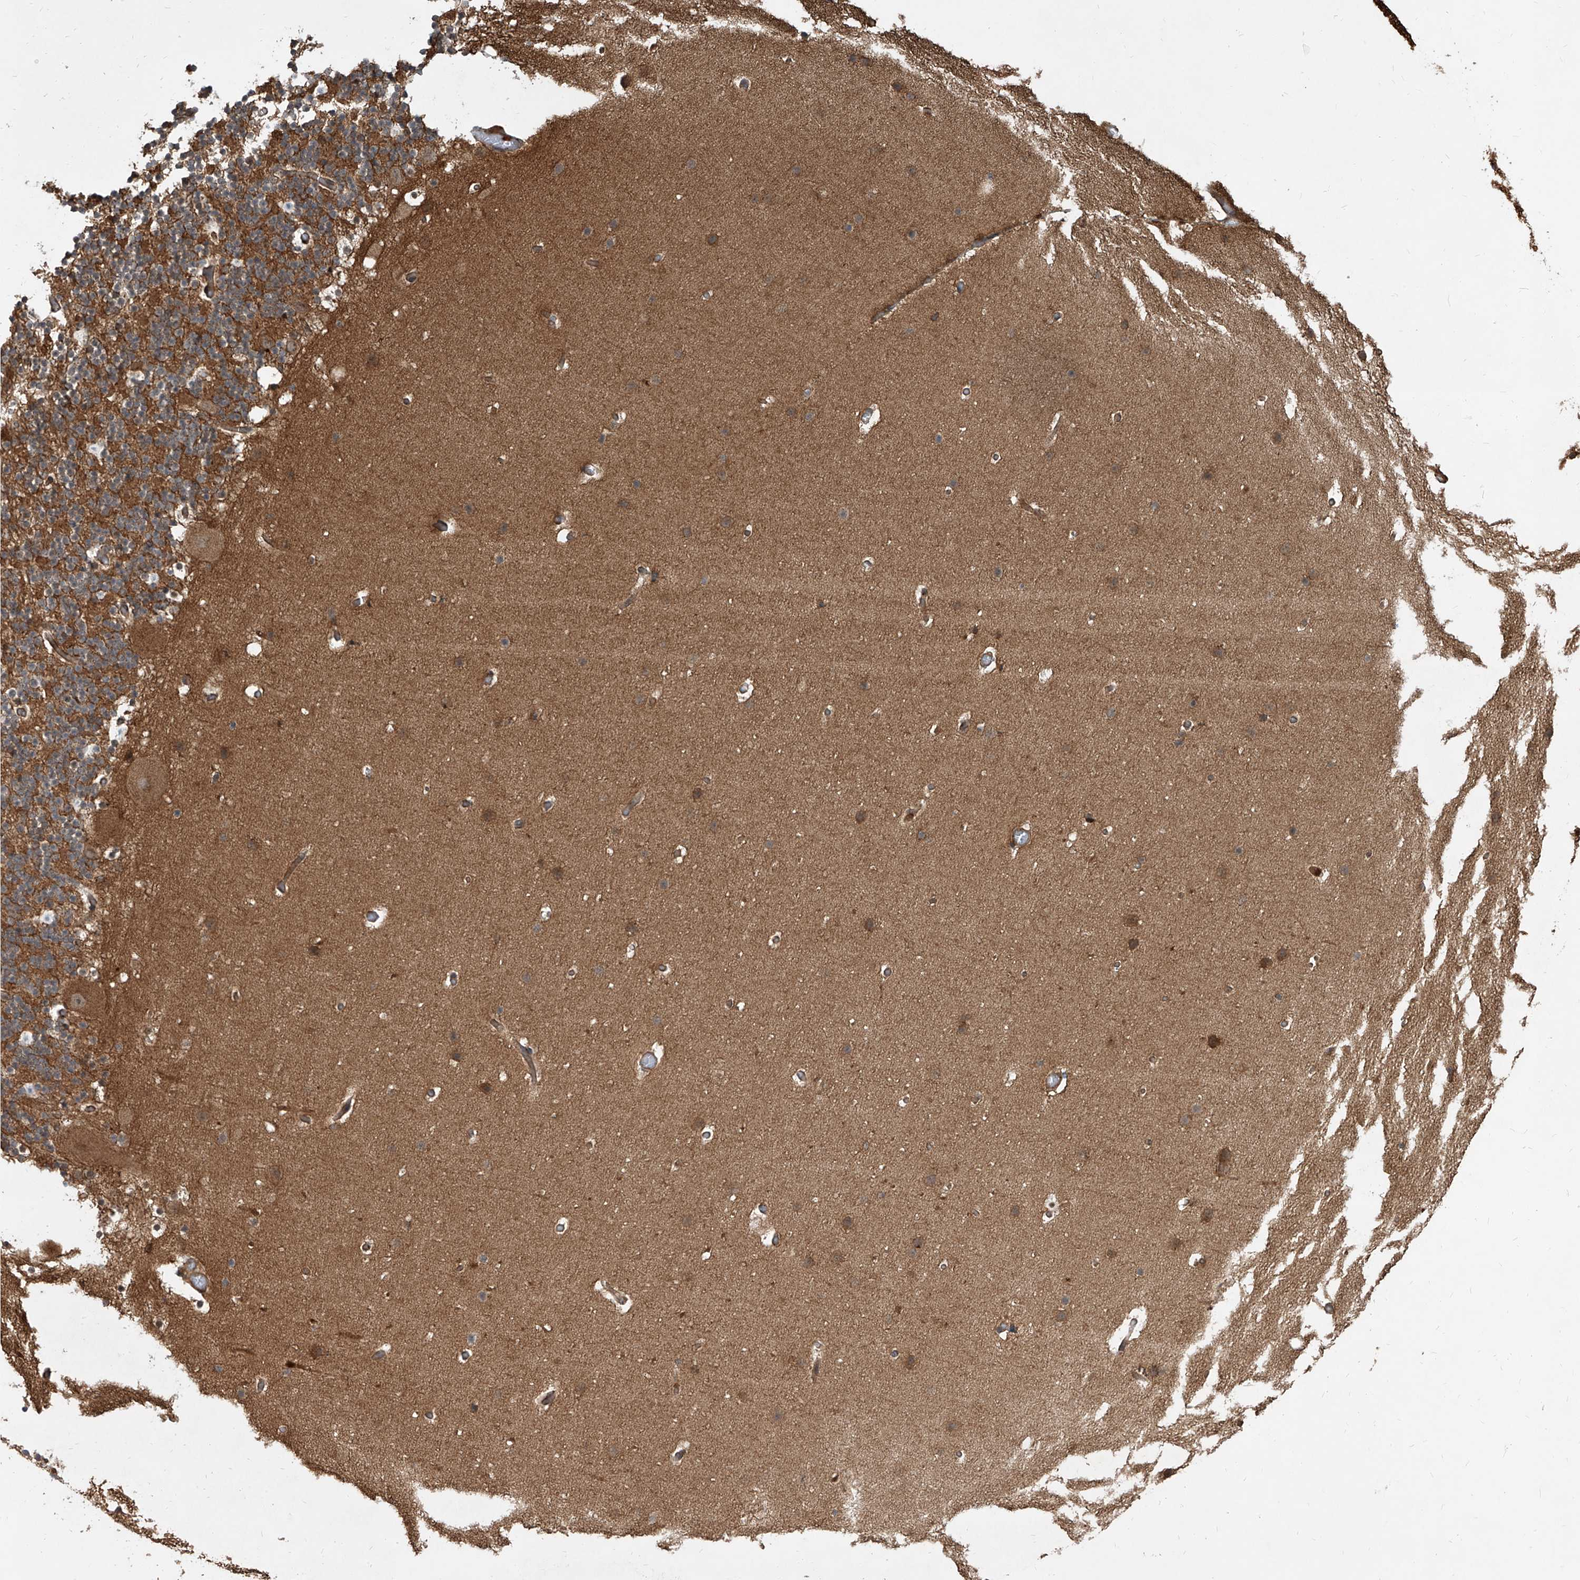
{"staining": {"intensity": "moderate", "quantity": "25%-75%", "location": "cytoplasmic/membranous,nuclear"}, "tissue": "cerebellum", "cell_type": "Cells in granular layer", "image_type": "normal", "snomed": [{"axis": "morphology", "description": "Normal tissue, NOS"}, {"axis": "topography", "description": "Cerebellum"}], "caption": "Protein analysis of benign cerebellum exhibits moderate cytoplasmic/membranous,nuclear staining in approximately 25%-75% of cells in granular layer. The staining is performed using DAB (3,3'-diaminobenzidine) brown chromogen to label protein expression. The nuclei are counter-stained blue using hematoxylin.", "gene": "MAGED2", "patient": {"sex": "male", "age": 57}}